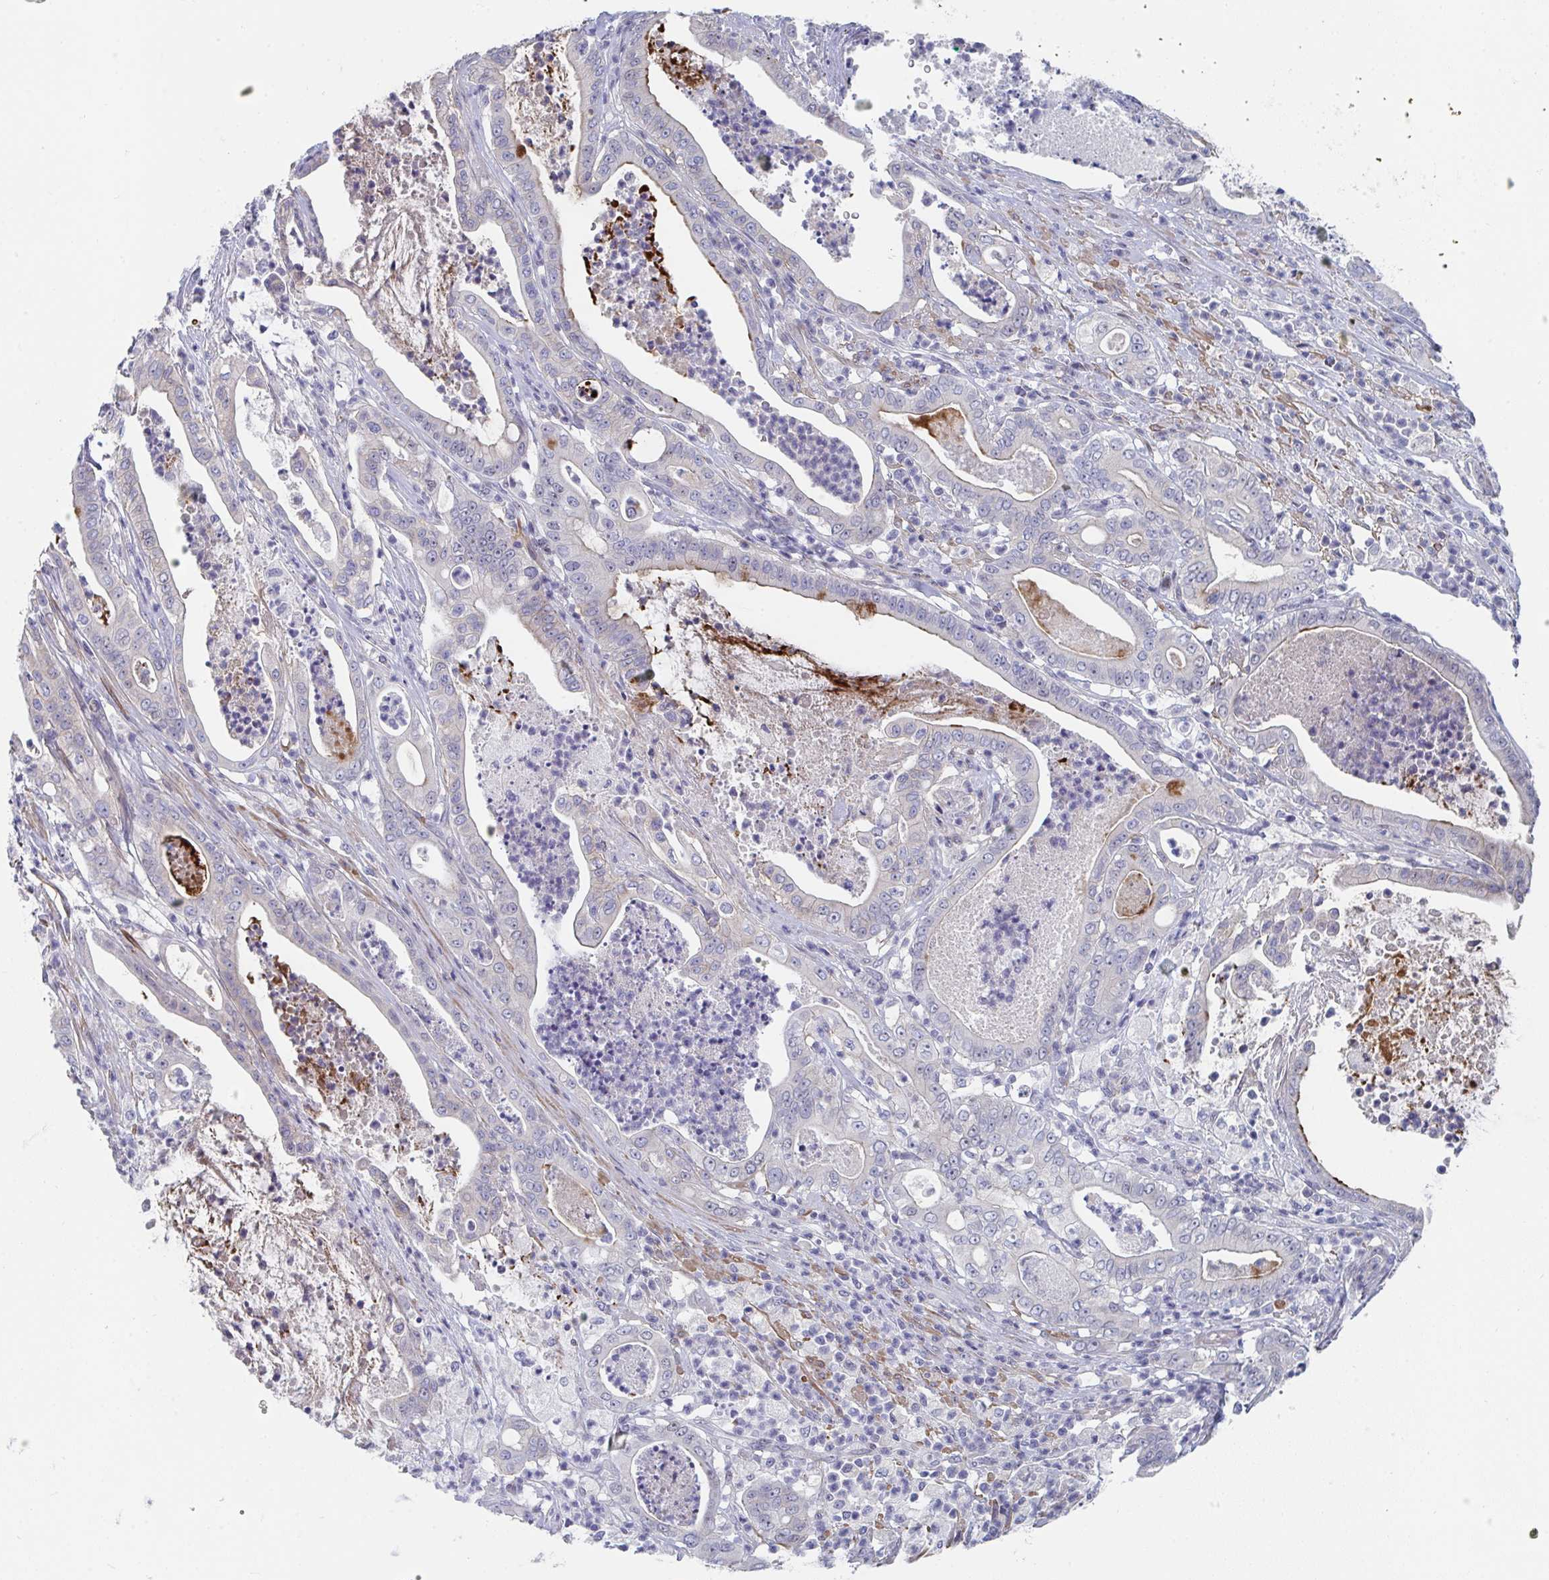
{"staining": {"intensity": "negative", "quantity": "none", "location": "none"}, "tissue": "pancreatic cancer", "cell_type": "Tumor cells", "image_type": "cancer", "snomed": [{"axis": "morphology", "description": "Adenocarcinoma, NOS"}, {"axis": "topography", "description": "Pancreas"}], "caption": "Tumor cells show no significant protein staining in adenocarcinoma (pancreatic).", "gene": "CENPT", "patient": {"sex": "male", "age": 71}}